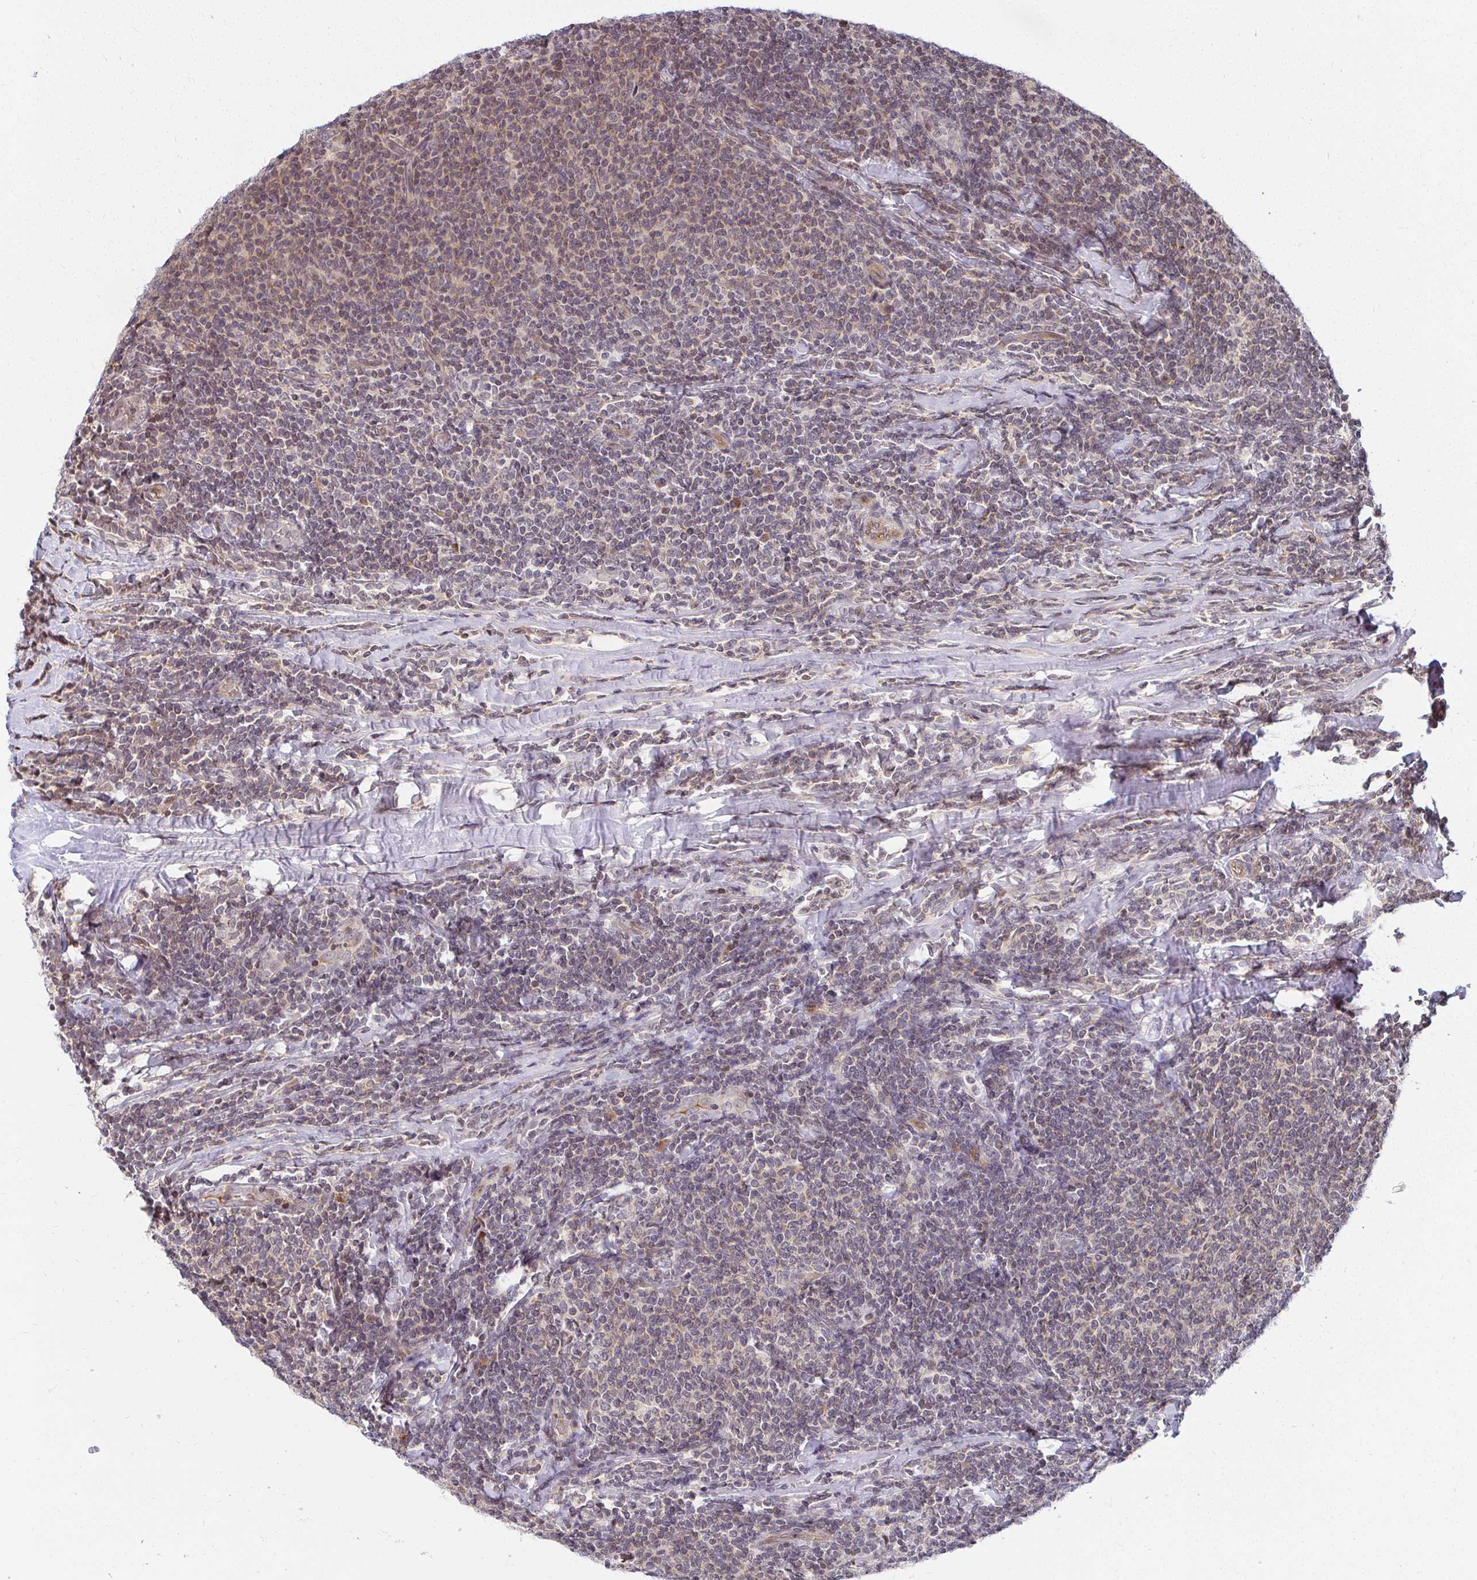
{"staining": {"intensity": "weak", "quantity": "25%-75%", "location": "cytoplasmic/membranous,nuclear"}, "tissue": "lymphoma", "cell_type": "Tumor cells", "image_type": "cancer", "snomed": [{"axis": "morphology", "description": "Malignant lymphoma, non-Hodgkin's type, Low grade"}, {"axis": "topography", "description": "Lymph node"}], "caption": "IHC staining of malignant lymphoma, non-Hodgkin's type (low-grade), which displays low levels of weak cytoplasmic/membranous and nuclear expression in about 25%-75% of tumor cells indicating weak cytoplasmic/membranous and nuclear protein positivity. The staining was performed using DAB (brown) for protein detection and nuclei were counterstained in hematoxylin (blue).", "gene": "ANK3", "patient": {"sex": "male", "age": 52}}